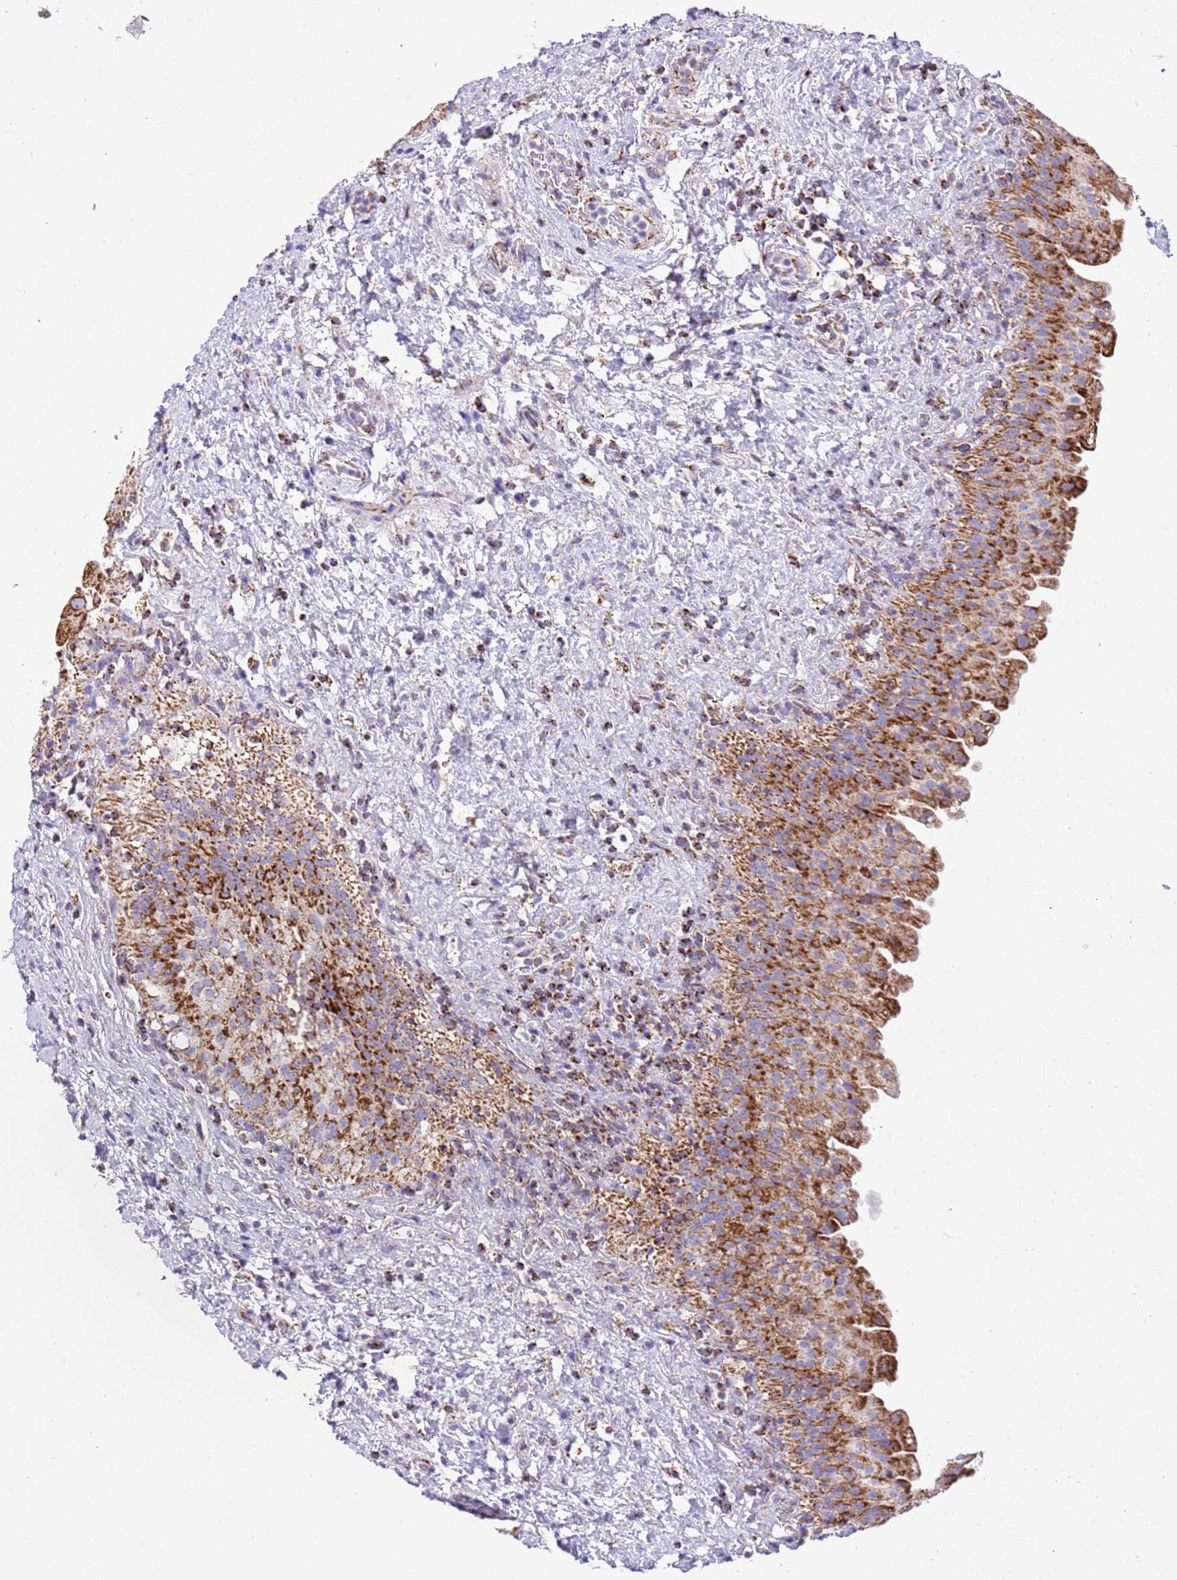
{"staining": {"intensity": "strong", "quantity": ">75%", "location": "cytoplasmic/membranous"}, "tissue": "urinary bladder", "cell_type": "Urothelial cells", "image_type": "normal", "snomed": [{"axis": "morphology", "description": "Normal tissue, NOS"}, {"axis": "topography", "description": "Urinary bladder"}], "caption": "Protein staining displays strong cytoplasmic/membranous staining in approximately >75% of urothelial cells in normal urinary bladder.", "gene": "SUCLG2", "patient": {"sex": "female", "age": 27}}